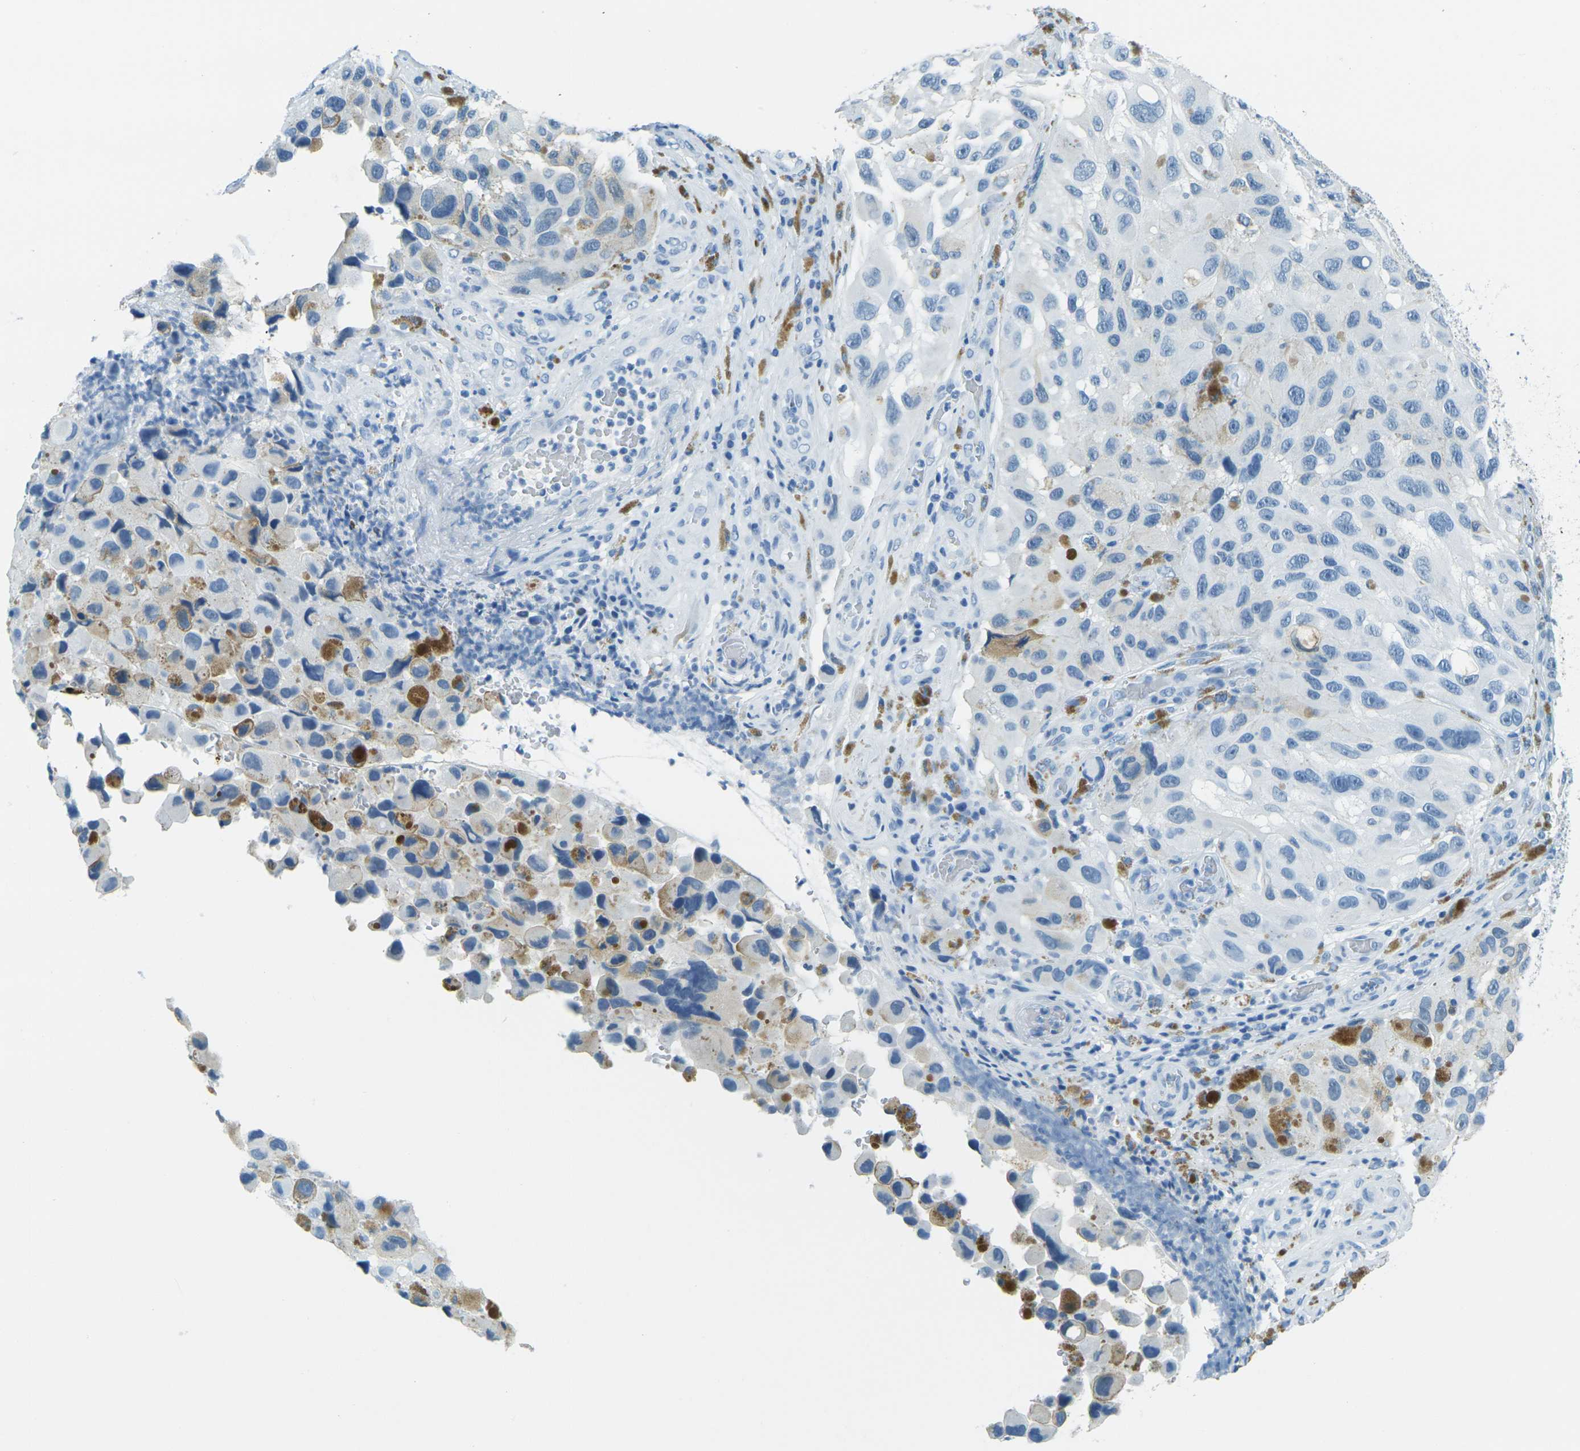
{"staining": {"intensity": "negative", "quantity": "none", "location": "none"}, "tissue": "melanoma", "cell_type": "Tumor cells", "image_type": "cancer", "snomed": [{"axis": "morphology", "description": "Malignant melanoma, NOS"}, {"axis": "topography", "description": "Skin"}], "caption": "DAB immunohistochemical staining of melanoma exhibits no significant expression in tumor cells.", "gene": "OCLN", "patient": {"sex": "female", "age": 73}}